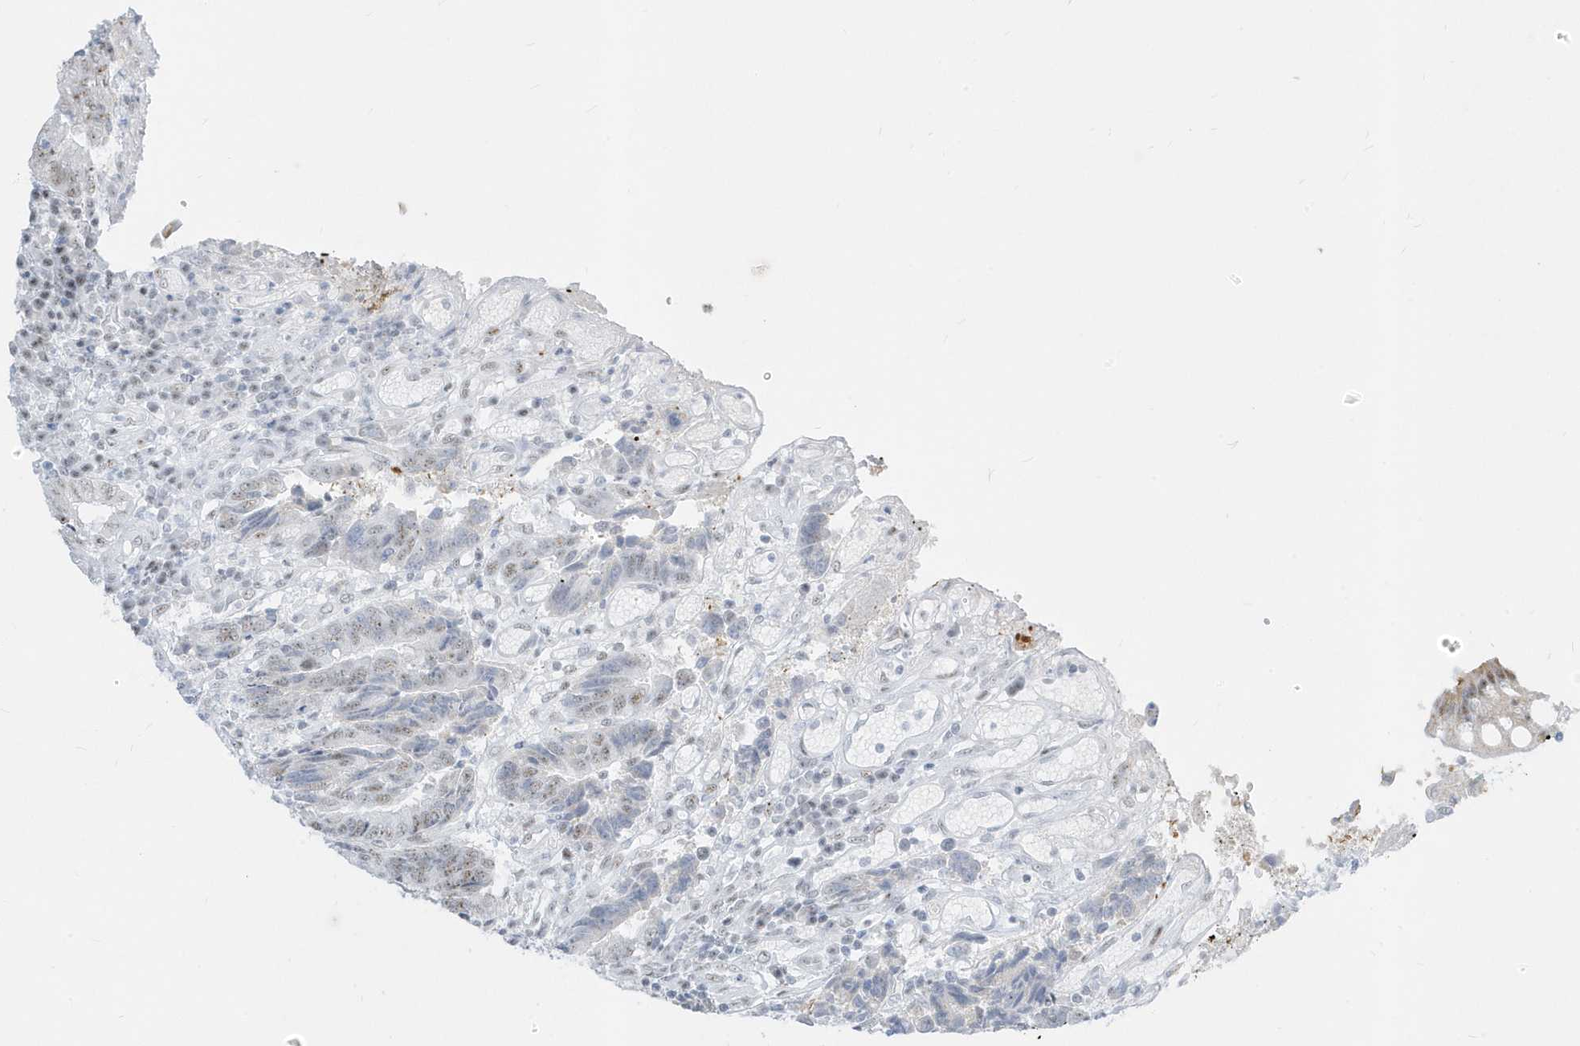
{"staining": {"intensity": "moderate", "quantity": ">75%", "location": "nuclear"}, "tissue": "colorectal cancer", "cell_type": "Tumor cells", "image_type": "cancer", "snomed": [{"axis": "morphology", "description": "Adenocarcinoma, NOS"}, {"axis": "topography", "description": "Rectum"}], "caption": "This histopathology image displays IHC staining of colorectal cancer (adenocarcinoma), with medium moderate nuclear staining in approximately >75% of tumor cells.", "gene": "PLEKHN1", "patient": {"sex": "male", "age": 84}}